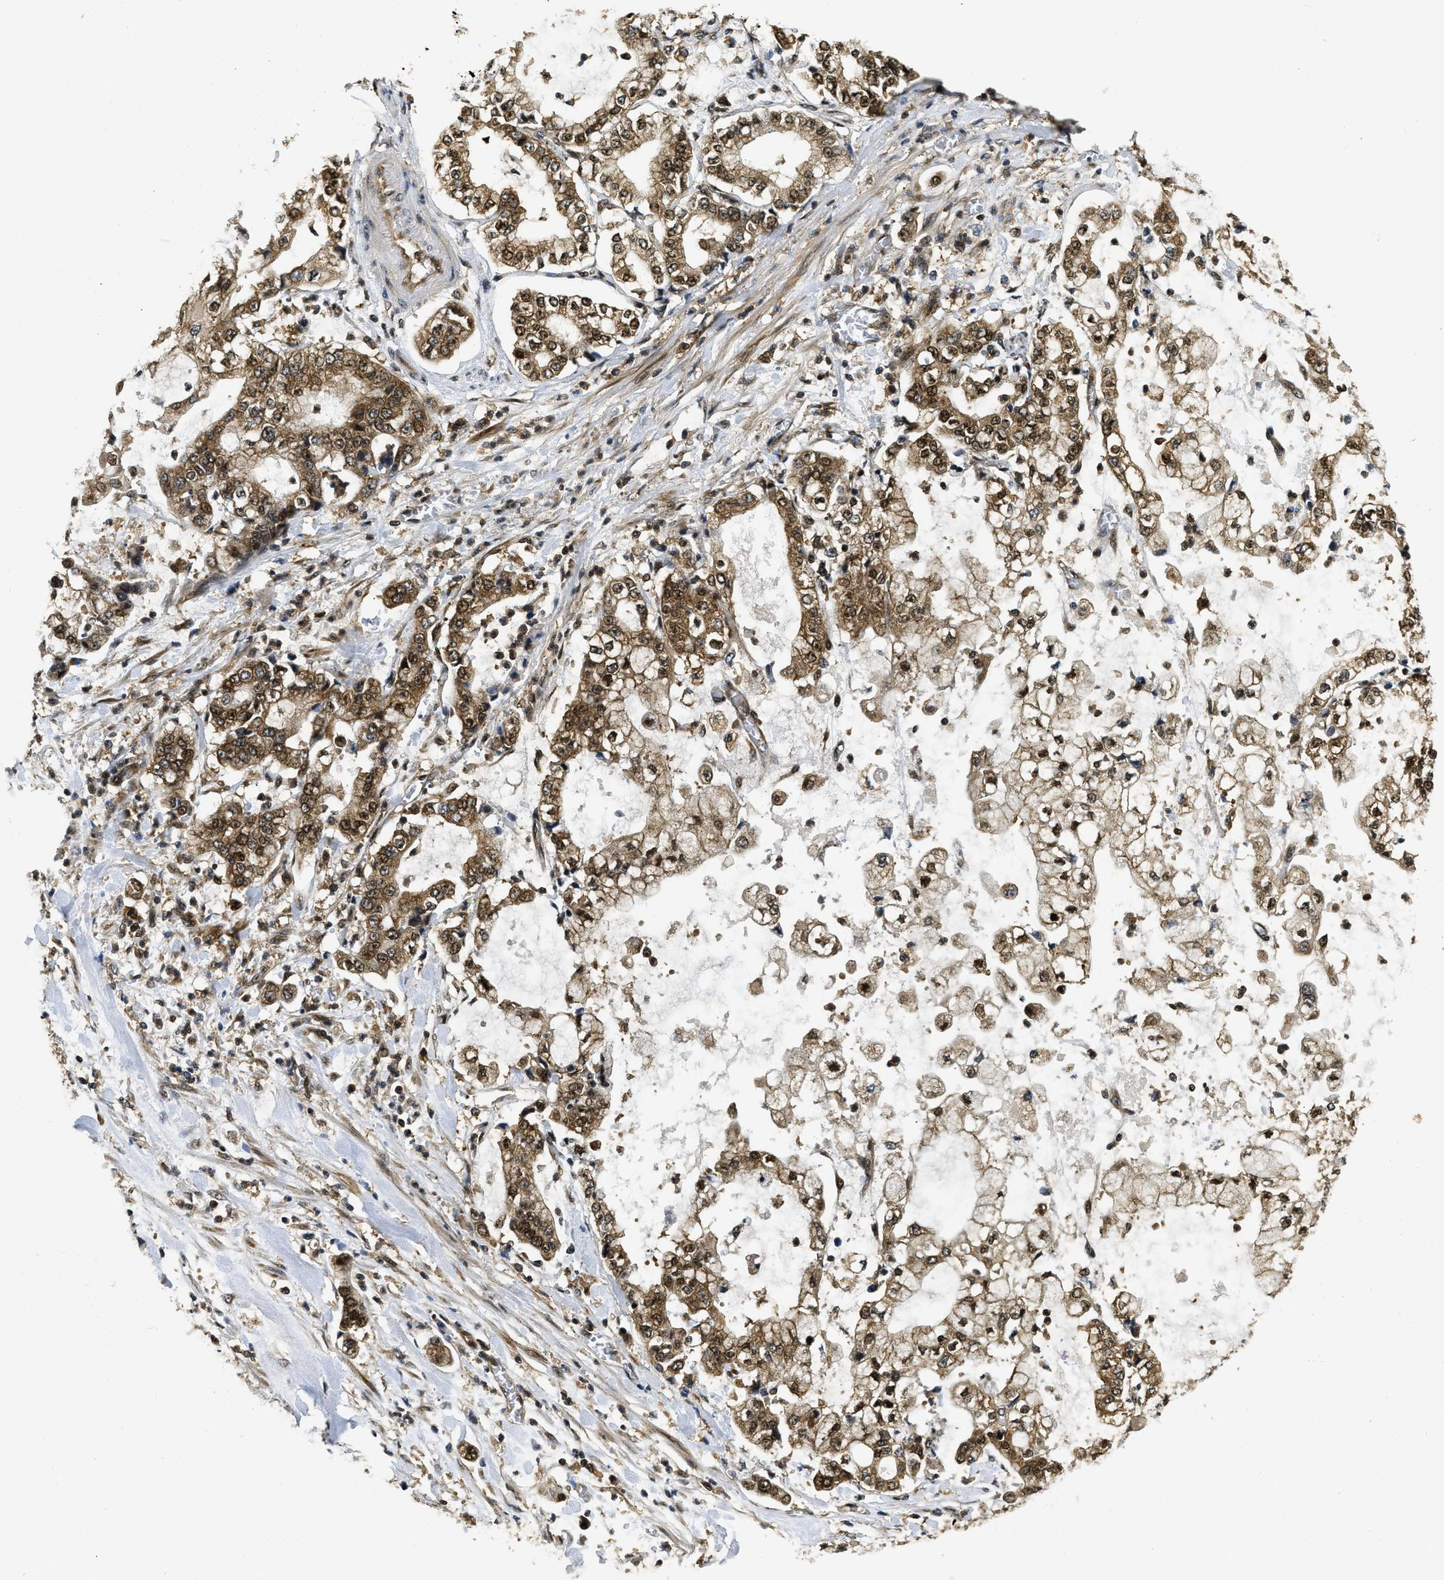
{"staining": {"intensity": "moderate", "quantity": ">75%", "location": "cytoplasmic/membranous,nuclear"}, "tissue": "stomach cancer", "cell_type": "Tumor cells", "image_type": "cancer", "snomed": [{"axis": "morphology", "description": "Adenocarcinoma, NOS"}, {"axis": "topography", "description": "Stomach"}], "caption": "IHC of human stomach cancer demonstrates medium levels of moderate cytoplasmic/membranous and nuclear positivity in about >75% of tumor cells.", "gene": "ADSL", "patient": {"sex": "male", "age": 76}}